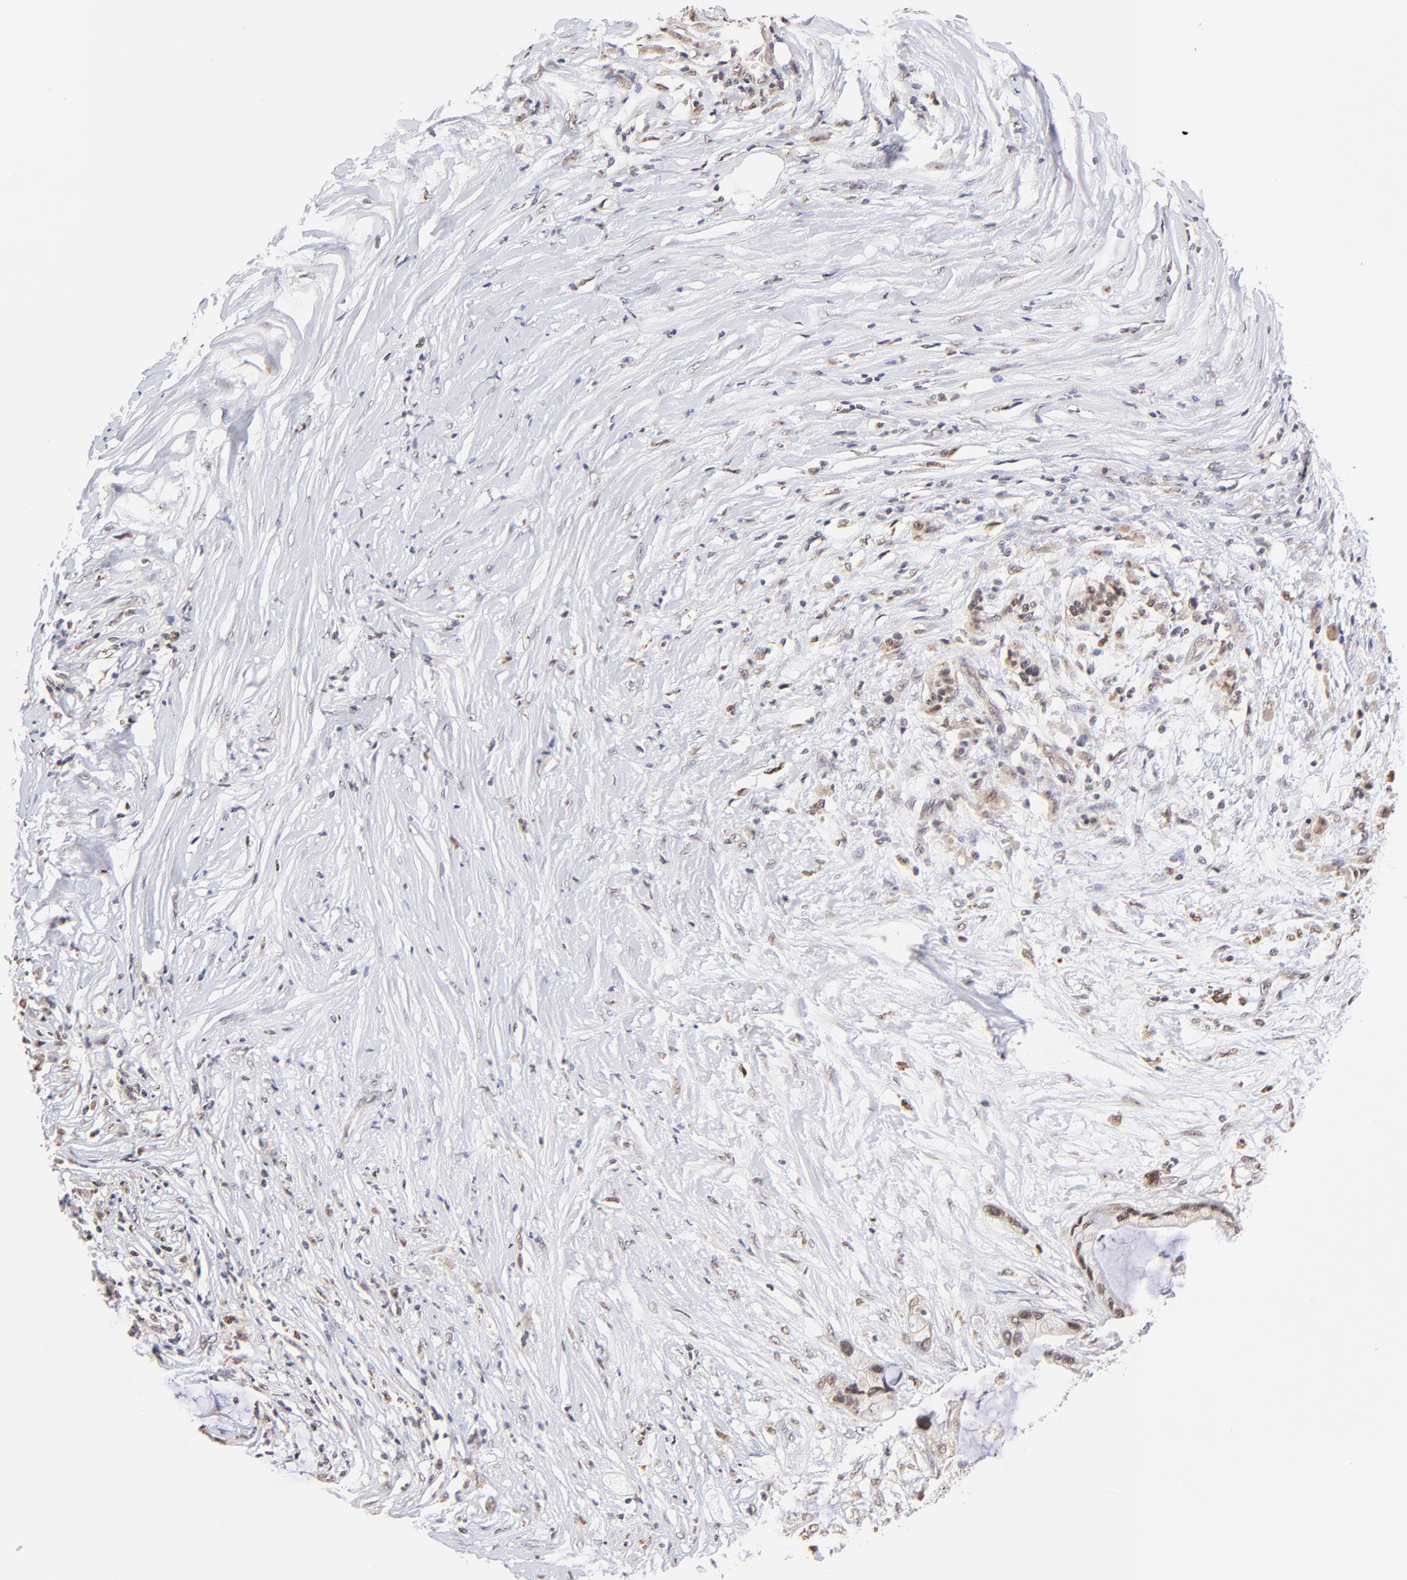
{"staining": {"intensity": "weak", "quantity": ">75%", "location": "nuclear"}, "tissue": "pancreatic cancer", "cell_type": "Tumor cells", "image_type": "cancer", "snomed": [{"axis": "morphology", "description": "Adenocarcinoma, NOS"}, {"axis": "topography", "description": "Pancreas"}], "caption": "Pancreatic cancer (adenocarcinoma) tissue shows weak nuclear expression in approximately >75% of tumor cells, visualized by immunohistochemistry. The protein of interest is shown in brown color, while the nuclei are stained blue.", "gene": "ZNF670", "patient": {"sex": "female", "age": 59}}